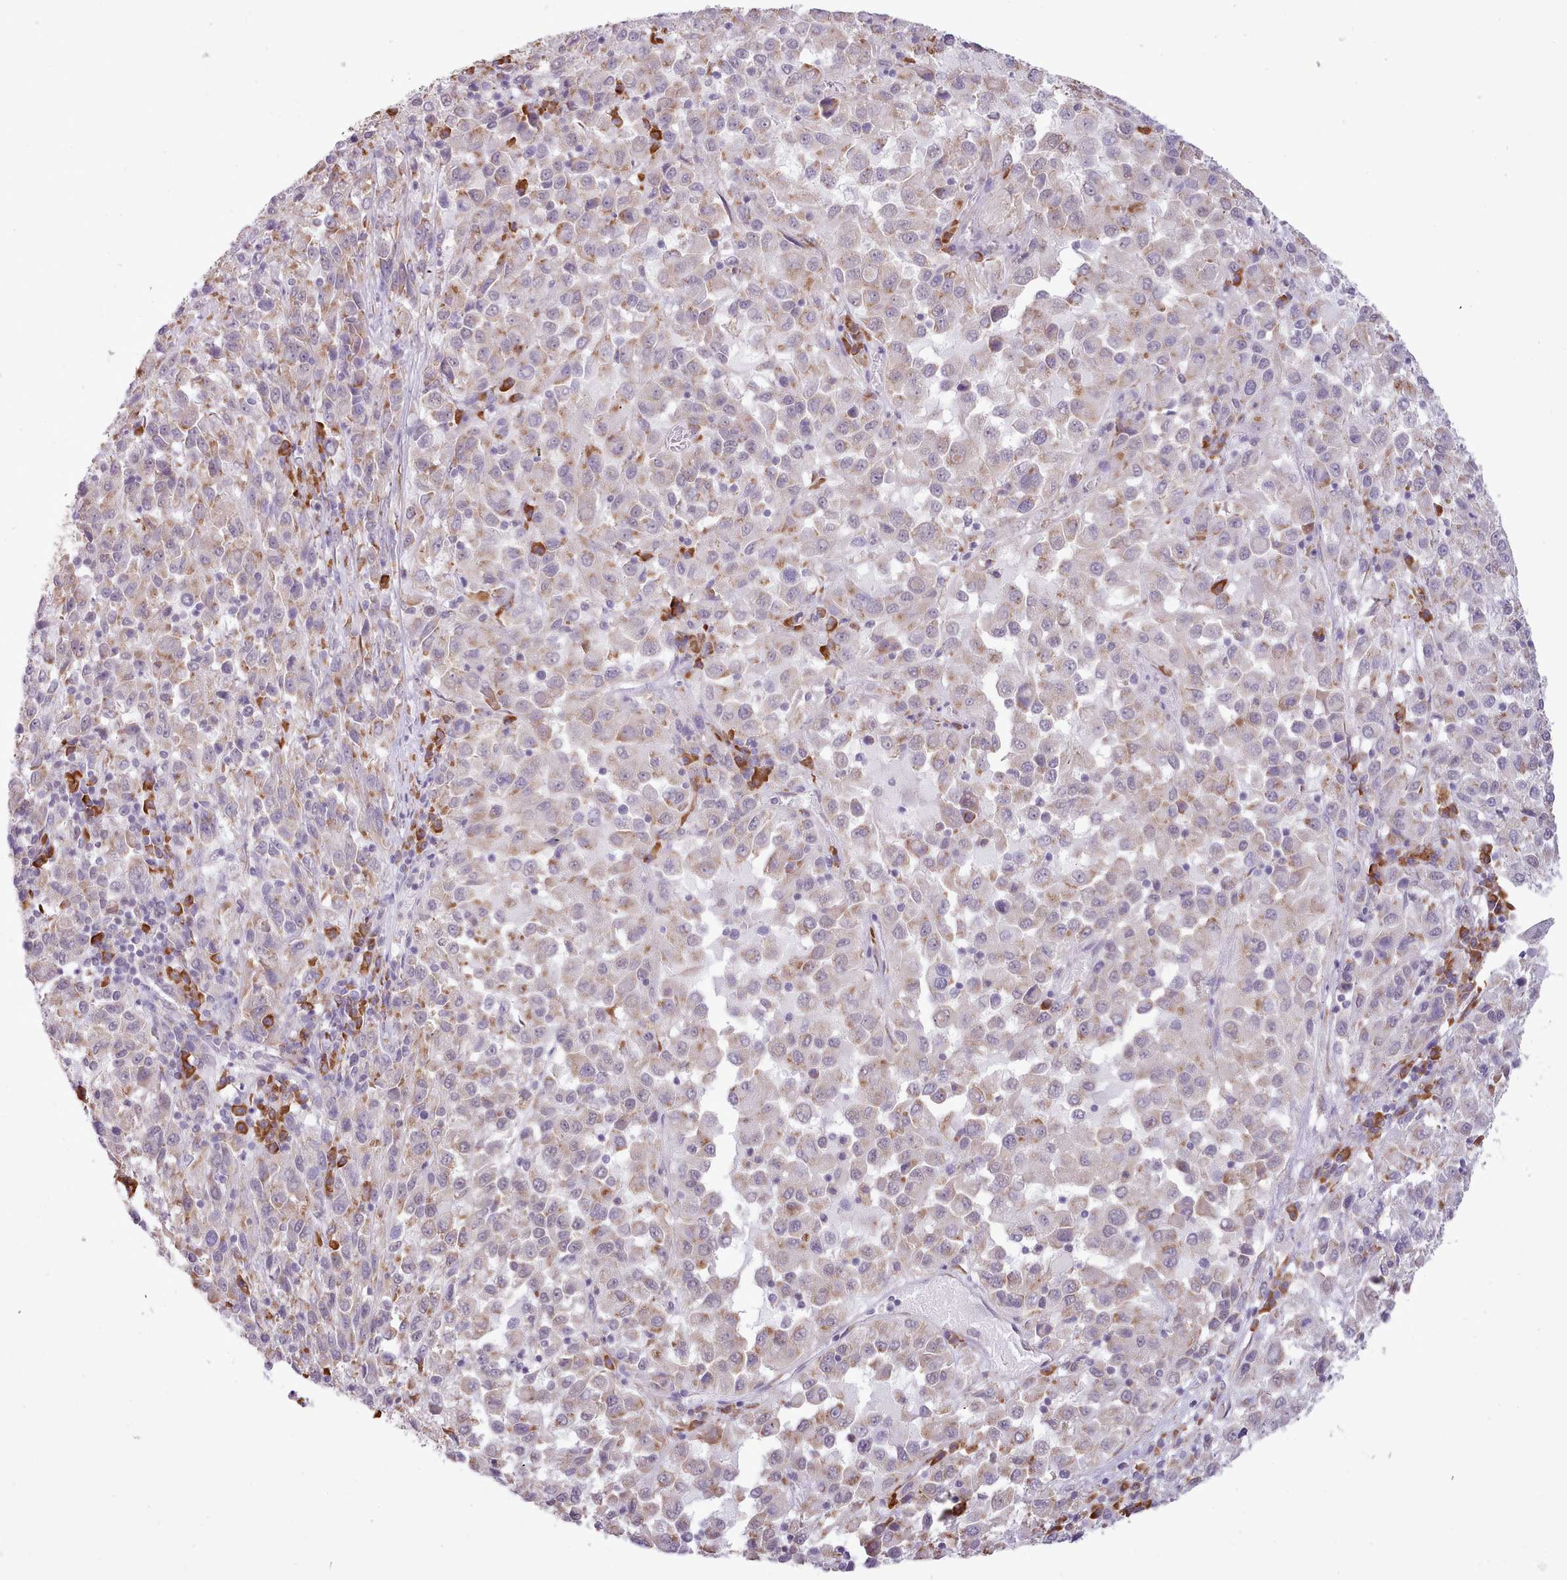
{"staining": {"intensity": "weak", "quantity": "25%-75%", "location": "cytoplasmic/membranous"}, "tissue": "melanoma", "cell_type": "Tumor cells", "image_type": "cancer", "snomed": [{"axis": "morphology", "description": "Malignant melanoma, Metastatic site"}, {"axis": "topography", "description": "Lung"}], "caption": "DAB immunohistochemical staining of human malignant melanoma (metastatic site) exhibits weak cytoplasmic/membranous protein positivity in about 25%-75% of tumor cells. The protein is stained brown, and the nuclei are stained in blue (DAB (3,3'-diaminobenzidine) IHC with brightfield microscopy, high magnification).", "gene": "SEC61B", "patient": {"sex": "male", "age": 64}}